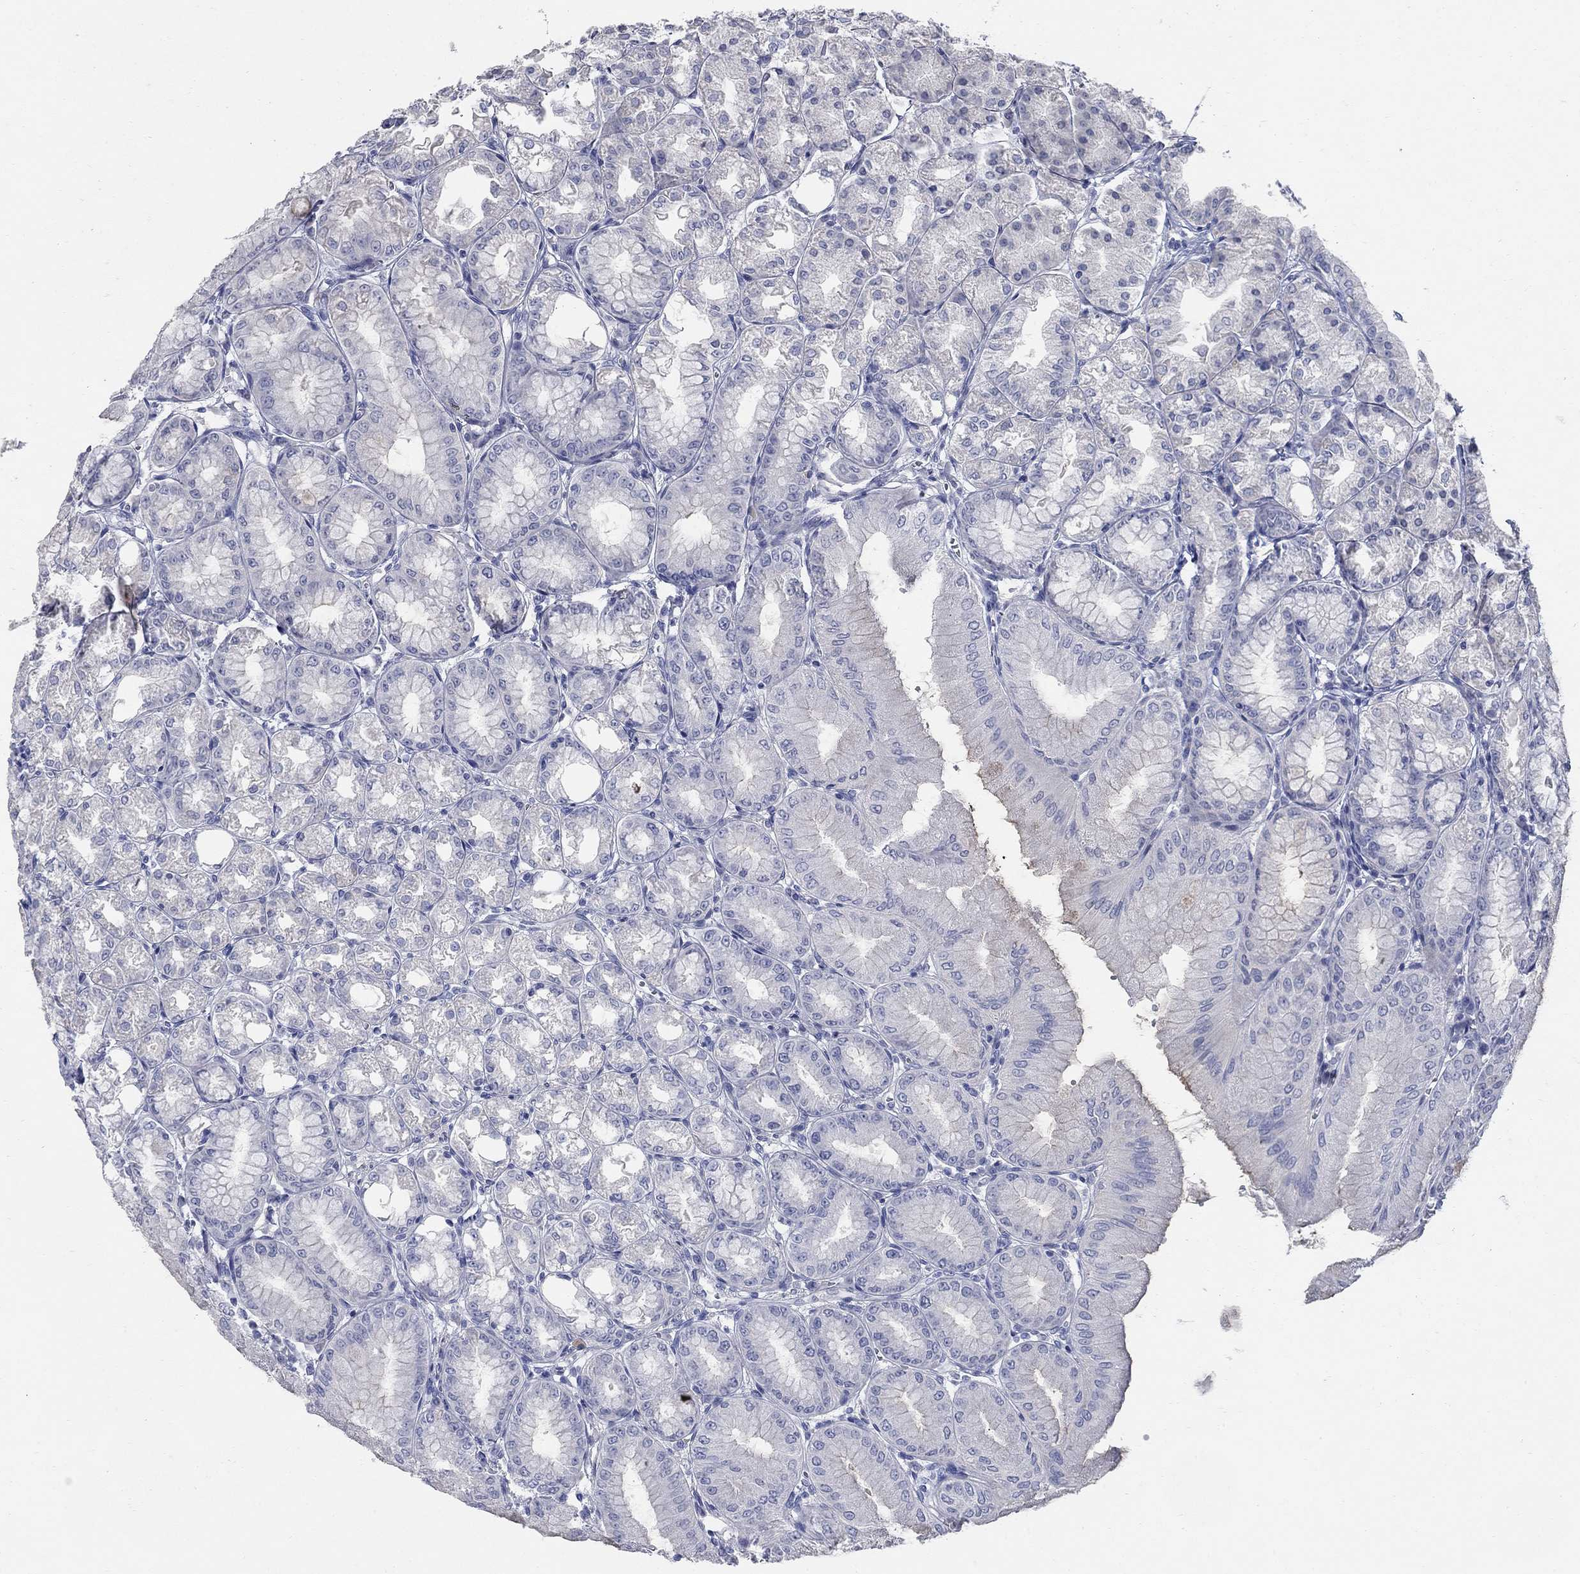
{"staining": {"intensity": "negative", "quantity": "none", "location": "none"}, "tissue": "stomach", "cell_type": "Glandular cells", "image_type": "normal", "snomed": [{"axis": "morphology", "description": "Normal tissue, NOS"}, {"axis": "topography", "description": "Stomach, lower"}], "caption": "Immunohistochemistry histopathology image of normal stomach: stomach stained with DAB demonstrates no significant protein positivity in glandular cells. (Stains: DAB (3,3'-diaminobenzidine) IHC with hematoxylin counter stain, Microscopy: brightfield microscopy at high magnification).", "gene": "DNER", "patient": {"sex": "male", "age": 71}}